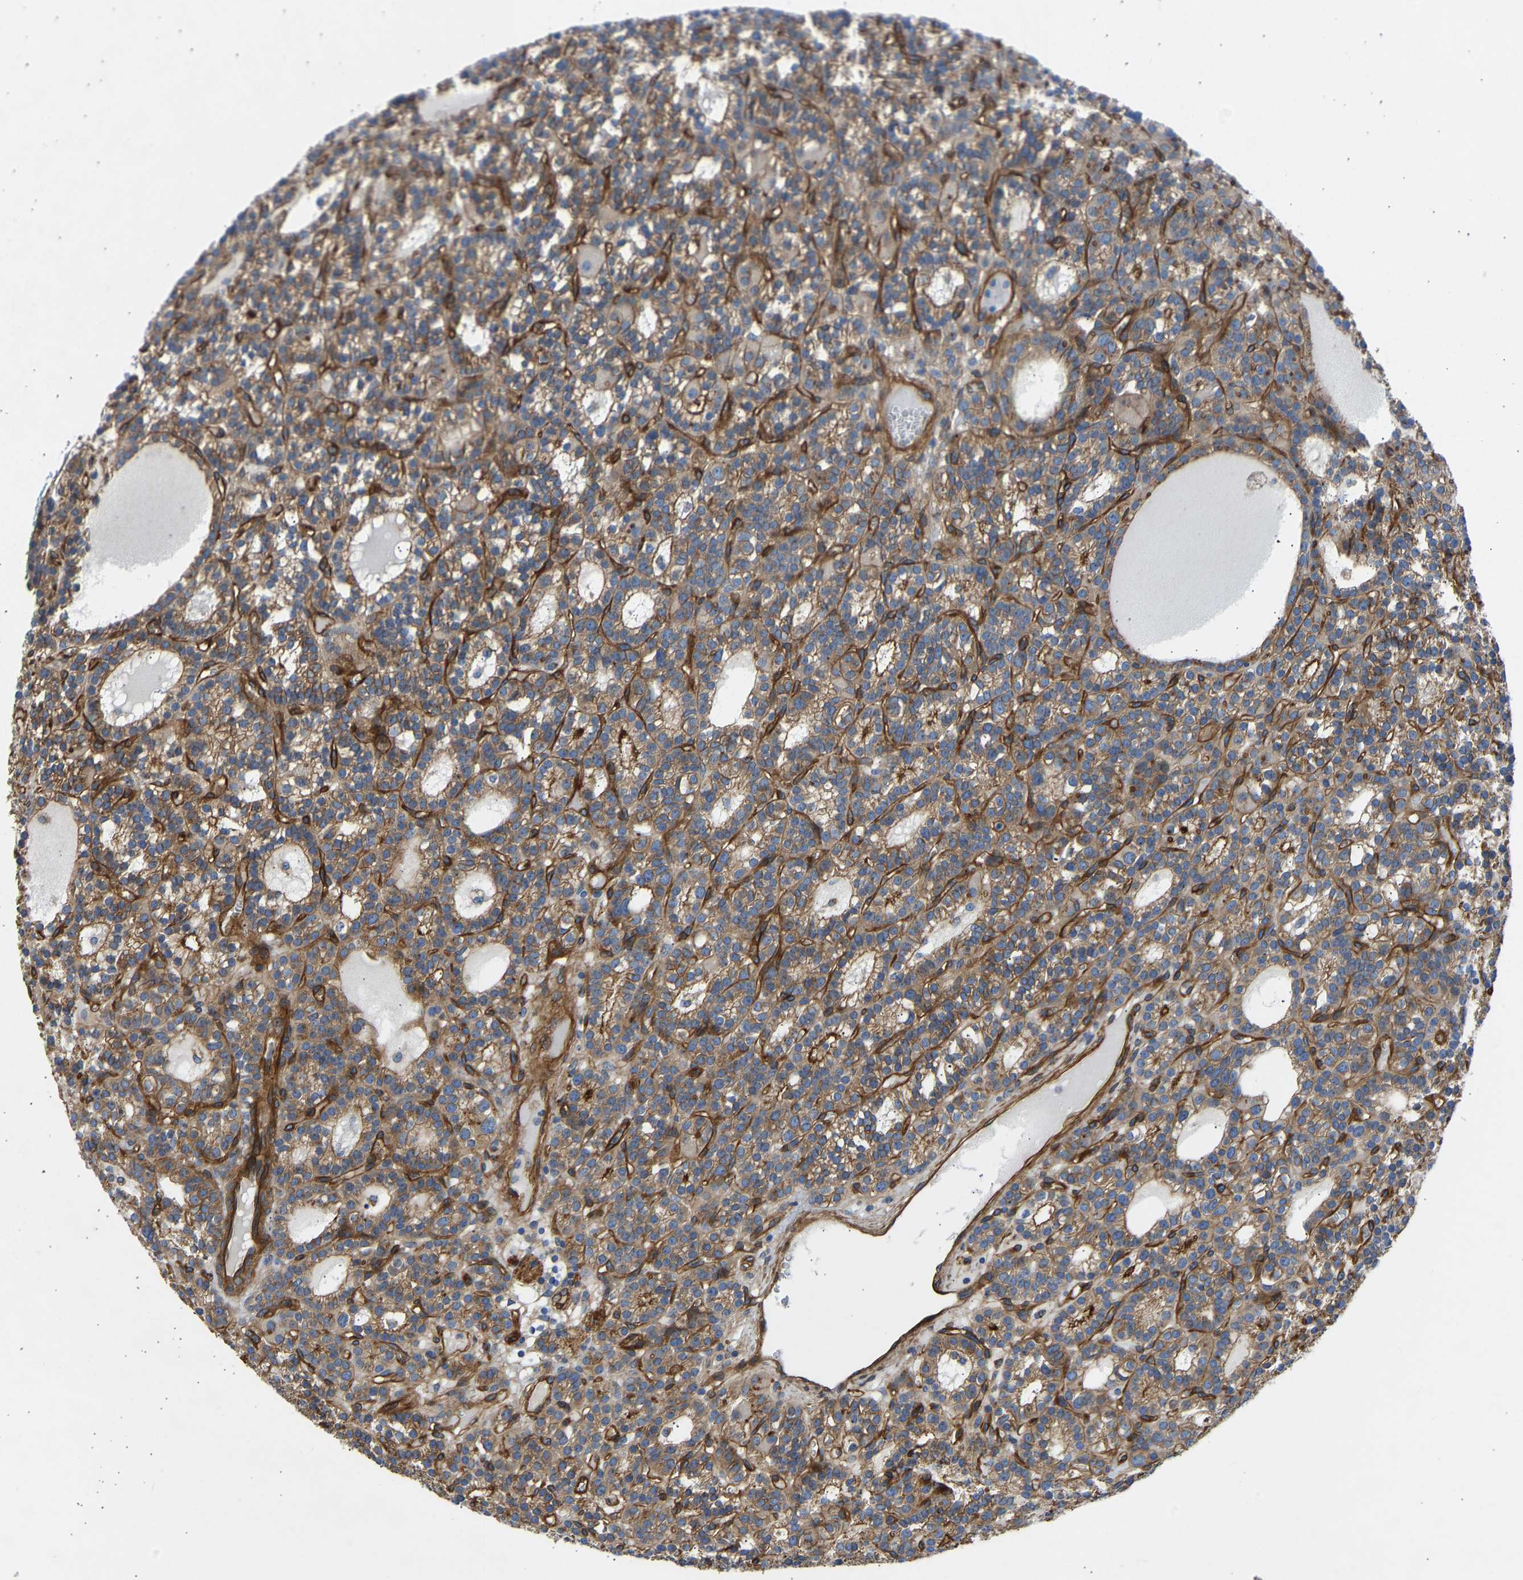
{"staining": {"intensity": "moderate", "quantity": ">75%", "location": "cytoplasmic/membranous"}, "tissue": "parathyroid gland", "cell_type": "Glandular cells", "image_type": "normal", "snomed": [{"axis": "morphology", "description": "Normal tissue, NOS"}, {"axis": "morphology", "description": "Adenoma, NOS"}, {"axis": "topography", "description": "Parathyroid gland"}], "caption": "The micrograph reveals a brown stain indicating the presence of a protein in the cytoplasmic/membranous of glandular cells in parathyroid gland. The protein is shown in brown color, while the nuclei are stained blue.", "gene": "MYO1C", "patient": {"sex": "female", "age": 58}}